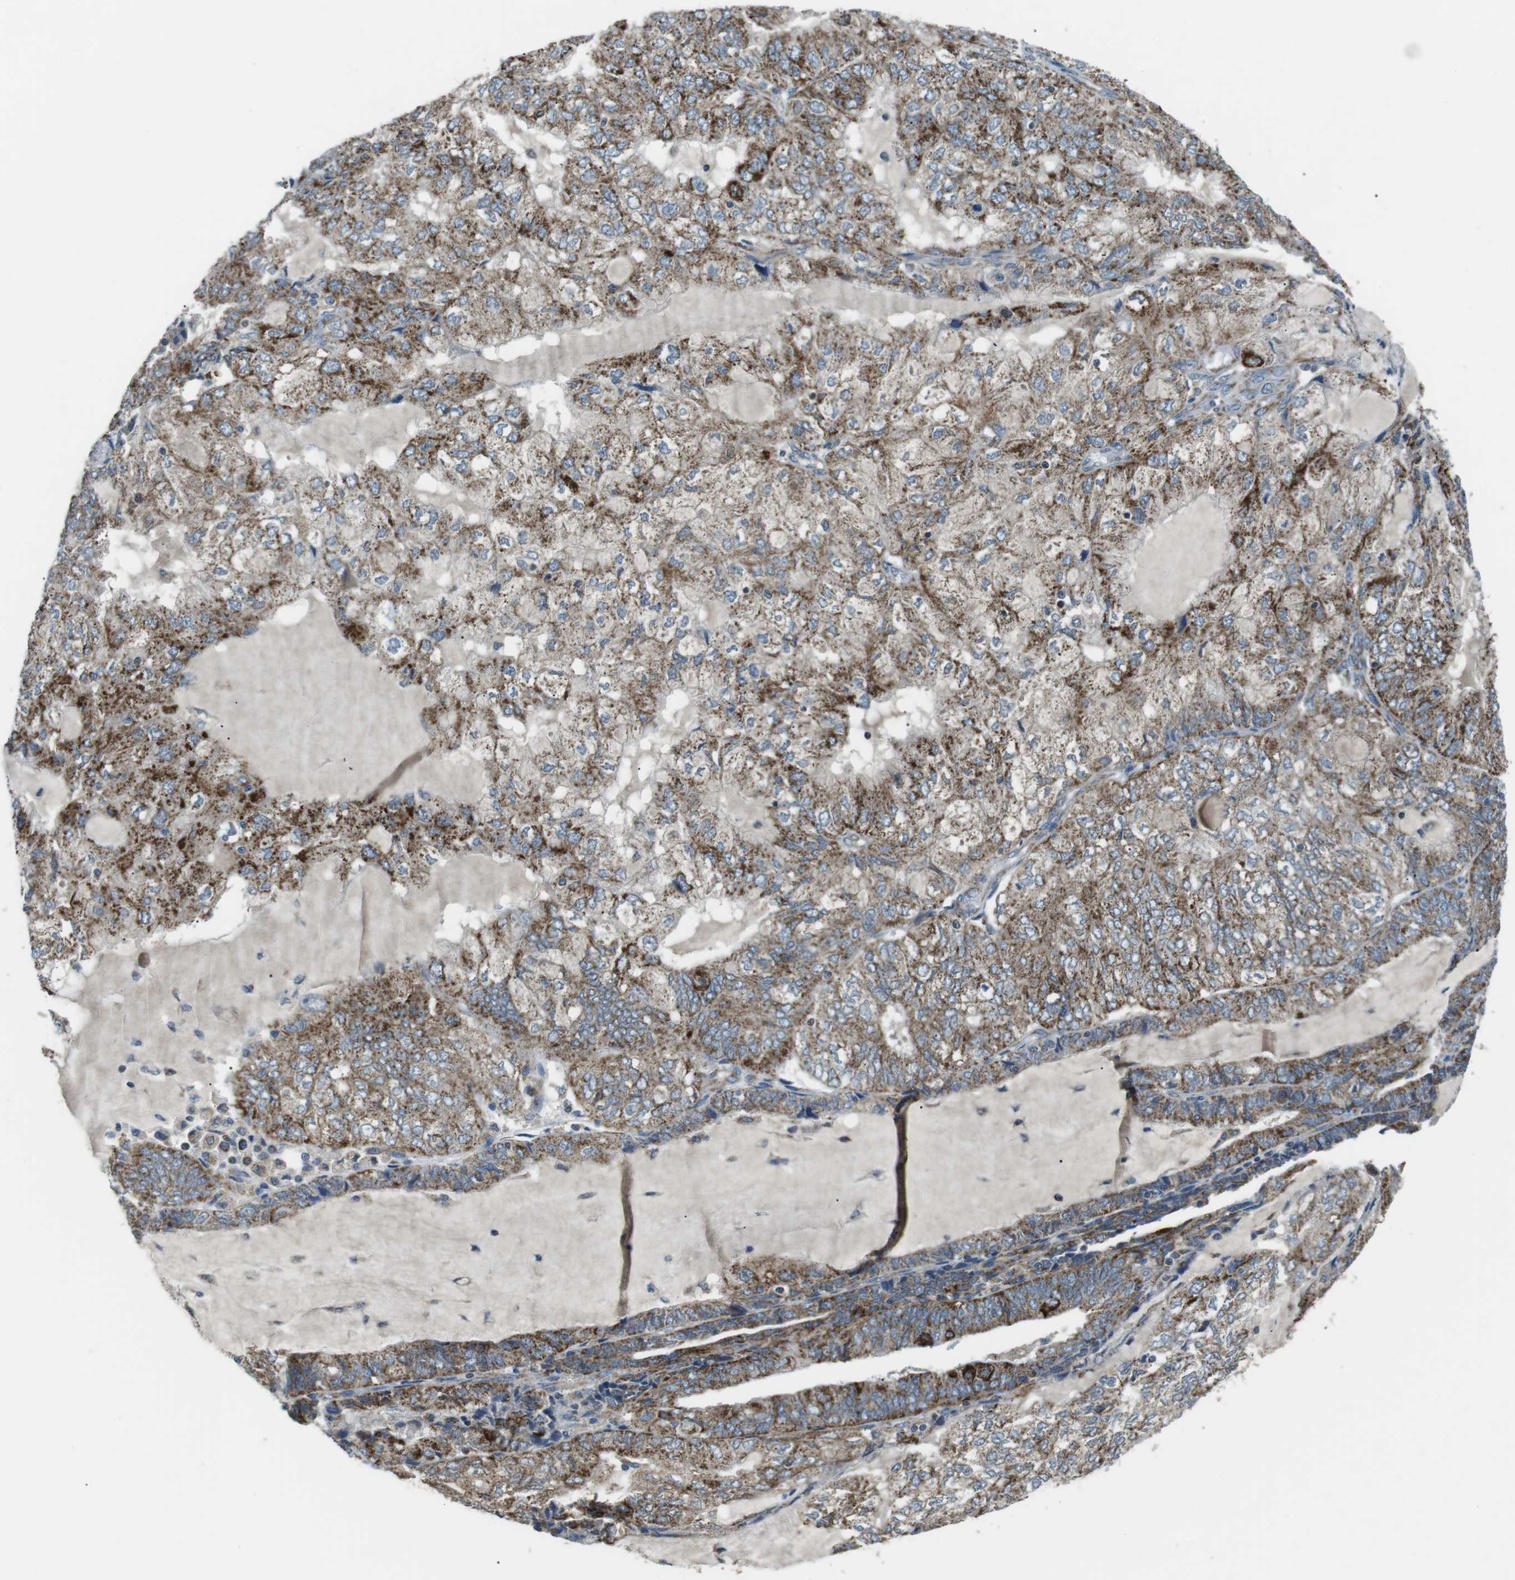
{"staining": {"intensity": "moderate", "quantity": ">75%", "location": "cytoplasmic/membranous"}, "tissue": "endometrial cancer", "cell_type": "Tumor cells", "image_type": "cancer", "snomed": [{"axis": "morphology", "description": "Adenocarcinoma, NOS"}, {"axis": "topography", "description": "Endometrium"}], "caption": "Immunohistochemical staining of endometrial cancer (adenocarcinoma) shows moderate cytoplasmic/membranous protein positivity in approximately >75% of tumor cells. The staining was performed using DAB (3,3'-diaminobenzidine), with brown indicating positive protein expression. Nuclei are stained blue with hematoxylin.", "gene": "BACE1", "patient": {"sex": "female", "age": 81}}